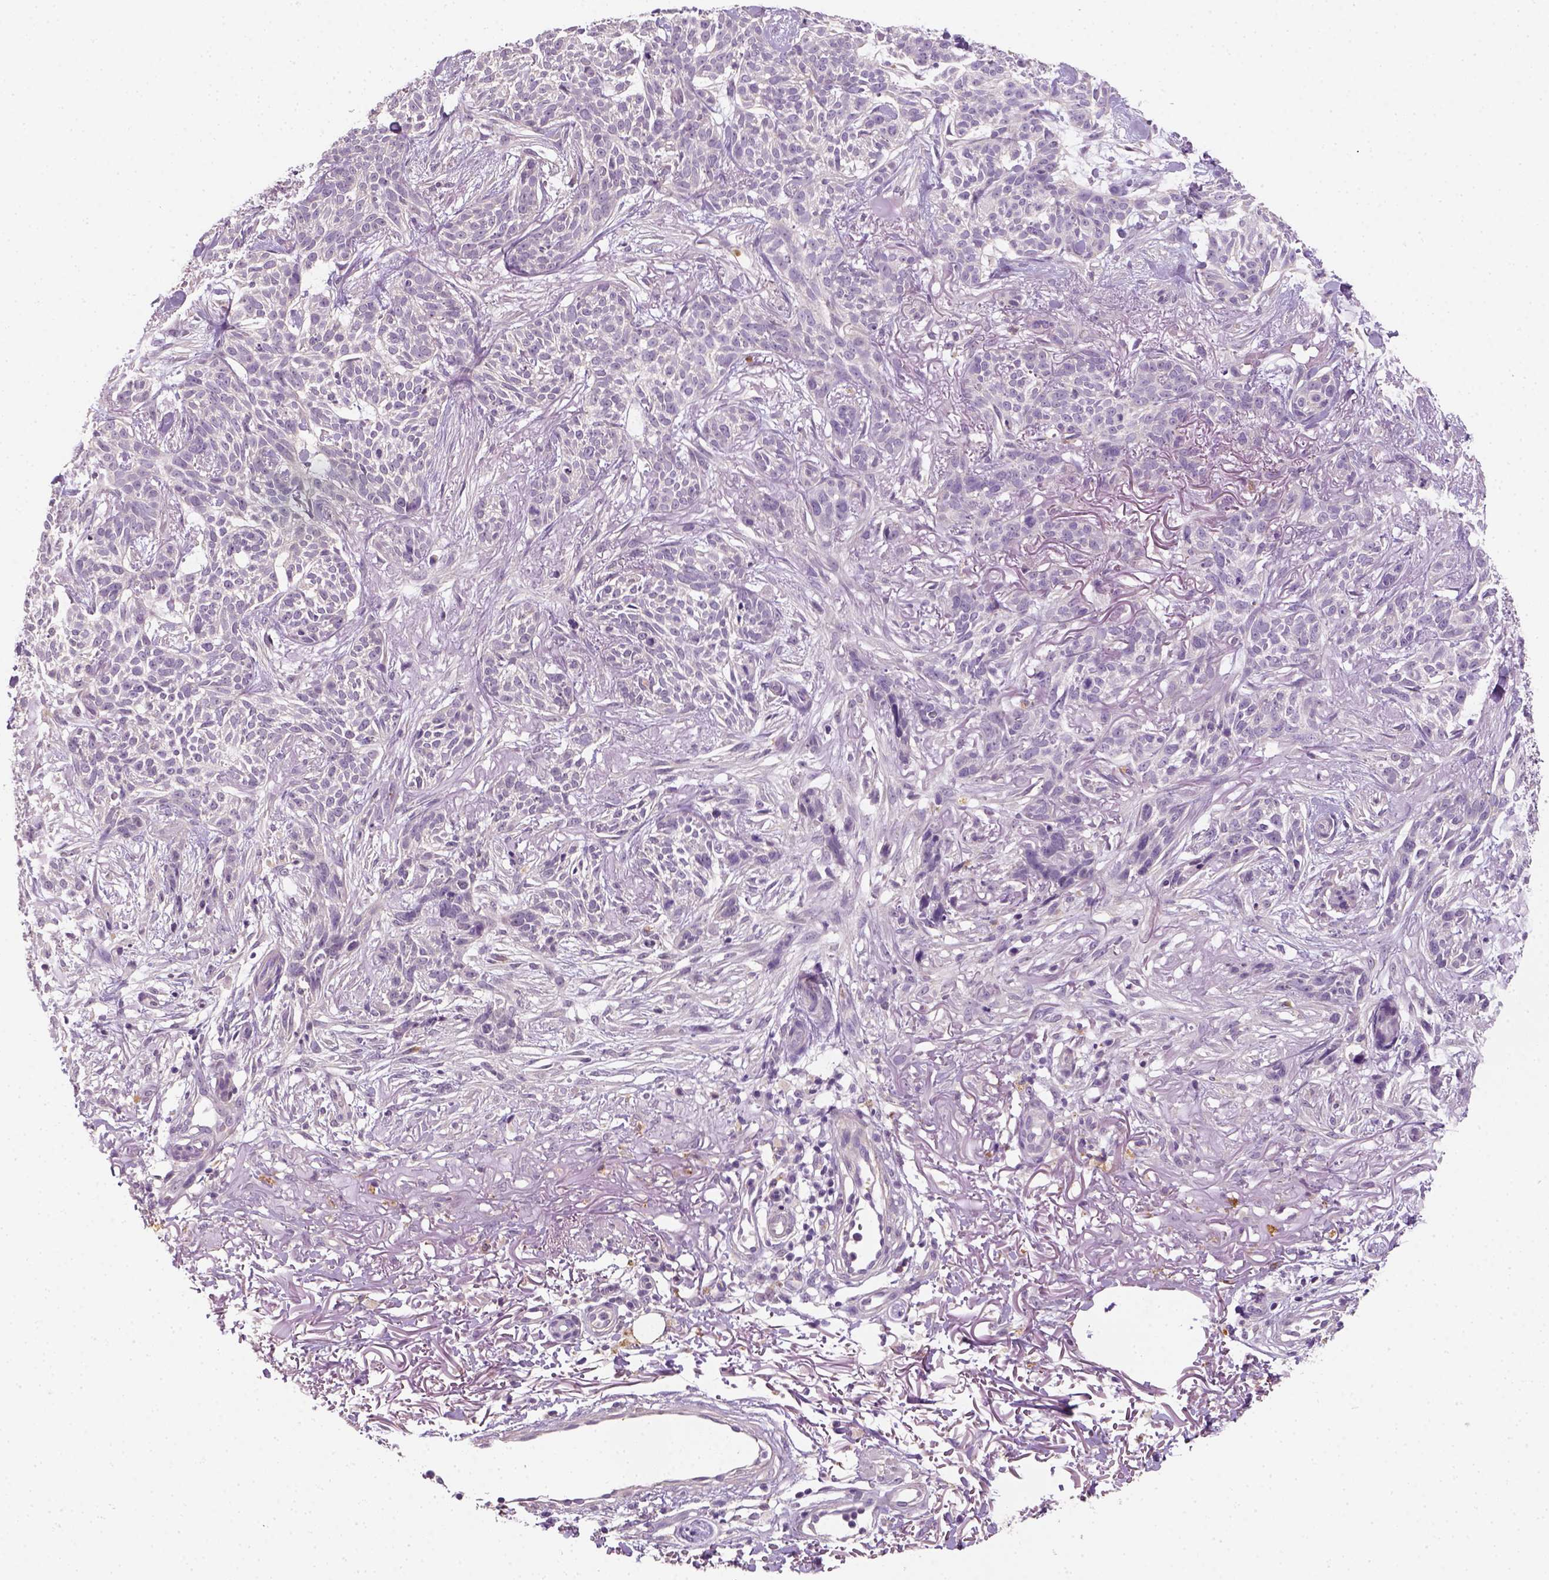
{"staining": {"intensity": "negative", "quantity": "none", "location": "none"}, "tissue": "skin cancer", "cell_type": "Tumor cells", "image_type": "cancer", "snomed": [{"axis": "morphology", "description": "Basal cell carcinoma"}, {"axis": "topography", "description": "Skin"}], "caption": "Skin cancer was stained to show a protein in brown. There is no significant expression in tumor cells.", "gene": "FAM163B", "patient": {"sex": "male", "age": 74}}